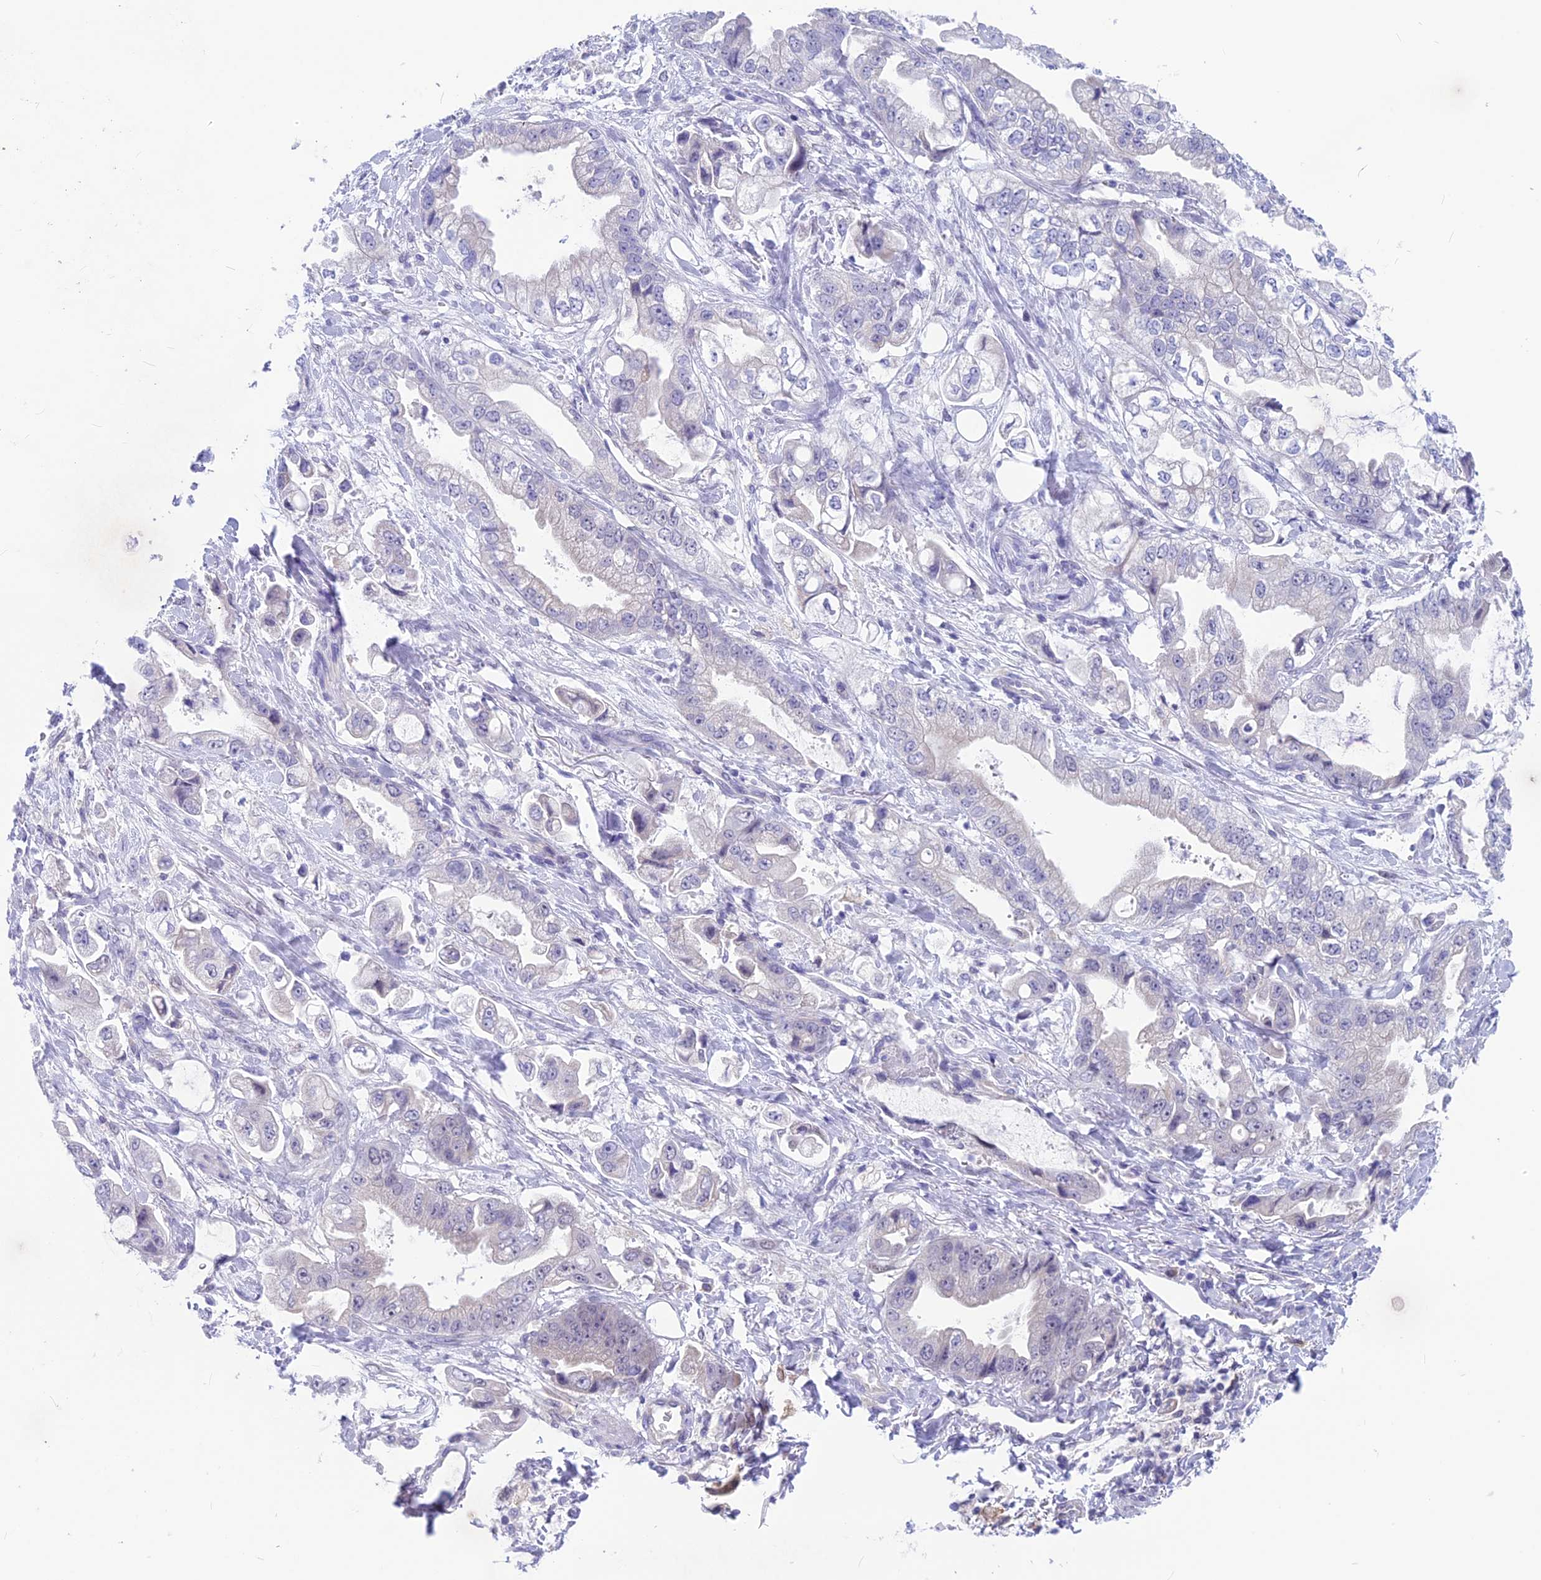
{"staining": {"intensity": "negative", "quantity": "none", "location": "none"}, "tissue": "stomach cancer", "cell_type": "Tumor cells", "image_type": "cancer", "snomed": [{"axis": "morphology", "description": "Adenocarcinoma, NOS"}, {"axis": "topography", "description": "Stomach"}], "caption": "IHC of stomach adenocarcinoma reveals no staining in tumor cells.", "gene": "SNTN", "patient": {"sex": "male", "age": 62}}